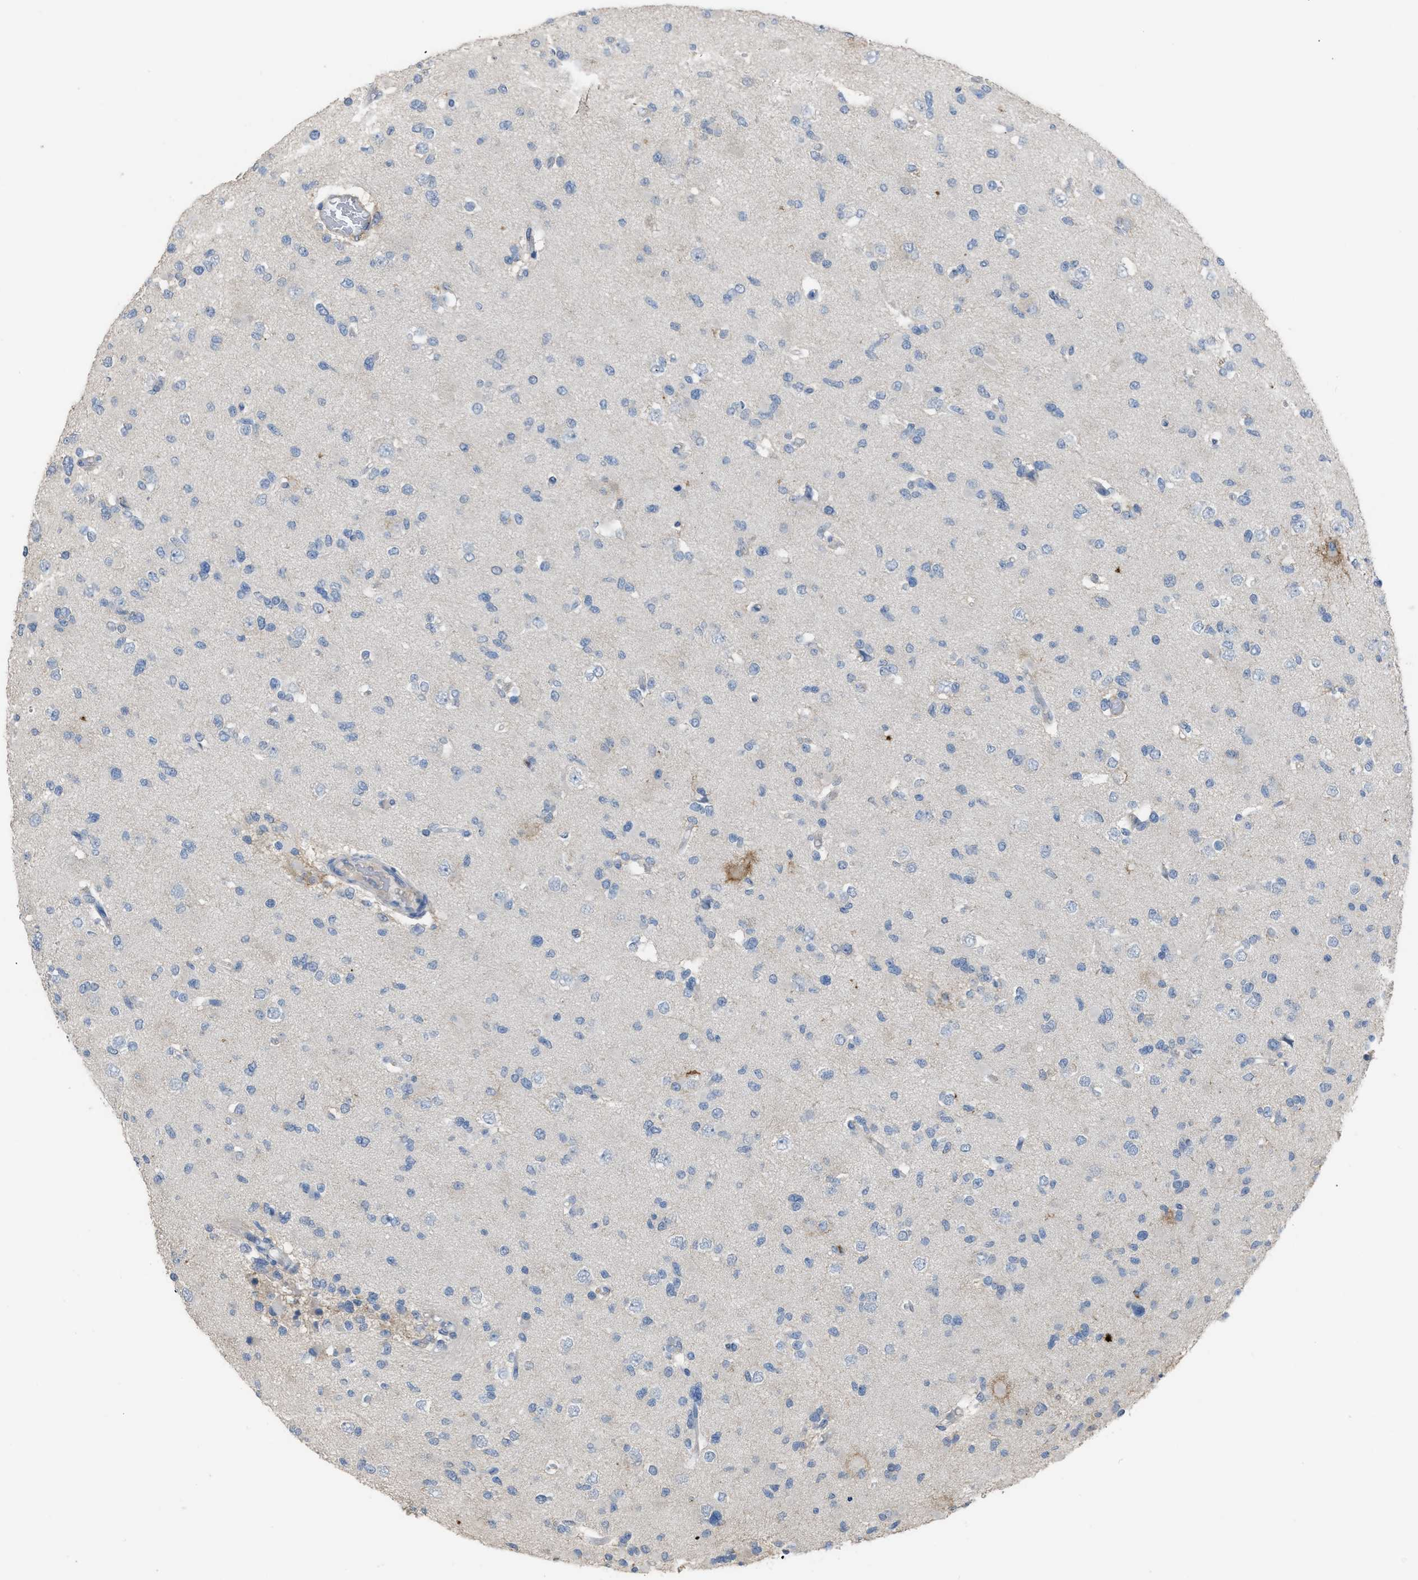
{"staining": {"intensity": "negative", "quantity": "none", "location": "none"}, "tissue": "glioma", "cell_type": "Tumor cells", "image_type": "cancer", "snomed": [{"axis": "morphology", "description": "Glioma, malignant, Low grade"}, {"axis": "topography", "description": "Brain"}], "caption": "The image displays no staining of tumor cells in glioma.", "gene": "OR51E1", "patient": {"sex": "female", "age": 22}}